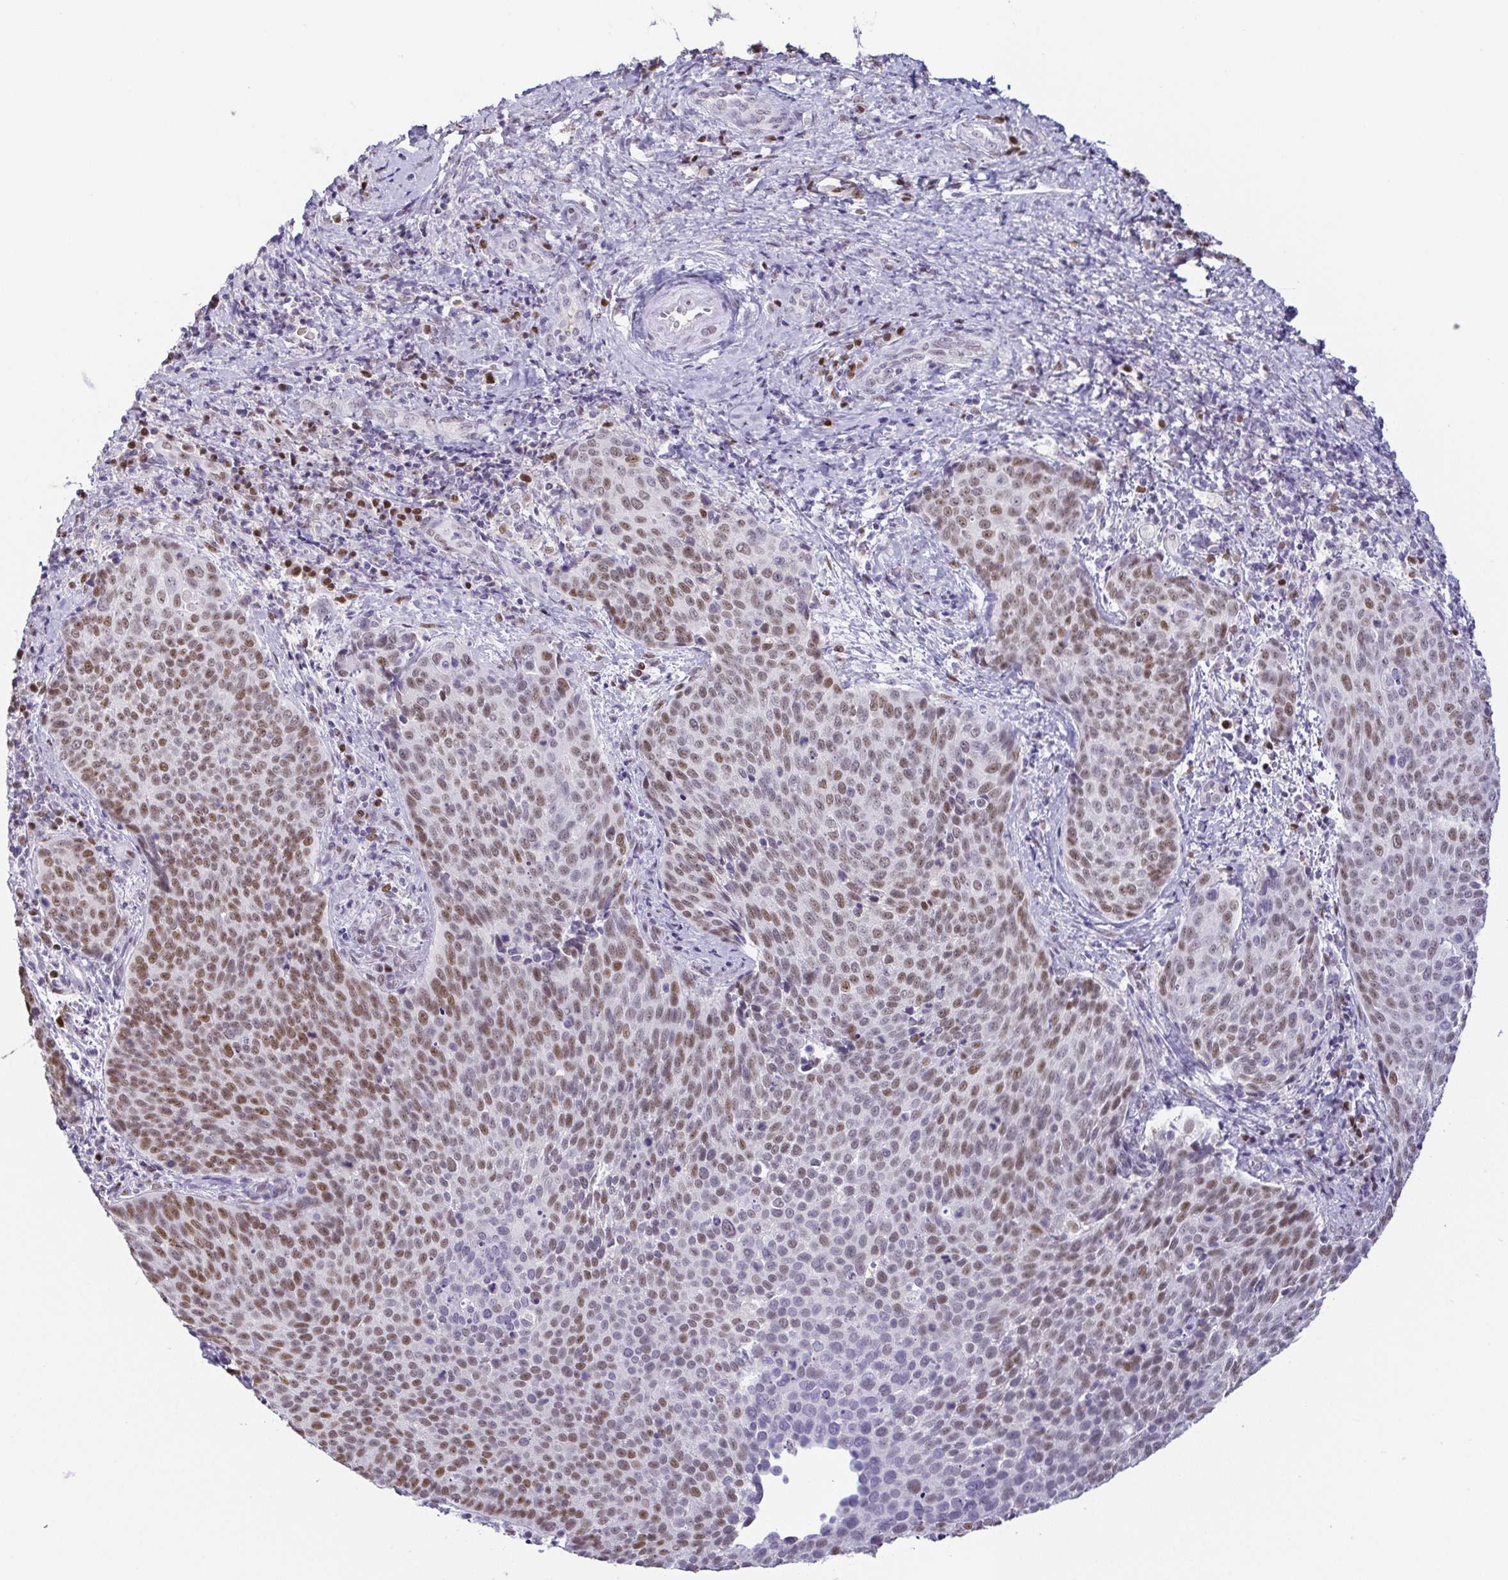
{"staining": {"intensity": "moderate", "quantity": "25%-75%", "location": "nuclear"}, "tissue": "cervical cancer", "cell_type": "Tumor cells", "image_type": "cancer", "snomed": [{"axis": "morphology", "description": "Squamous cell carcinoma, NOS"}, {"axis": "topography", "description": "Cervix"}], "caption": "About 25%-75% of tumor cells in human cervical squamous cell carcinoma demonstrate moderate nuclear protein positivity as visualized by brown immunohistochemical staining.", "gene": "TCF3", "patient": {"sex": "female", "age": 34}}